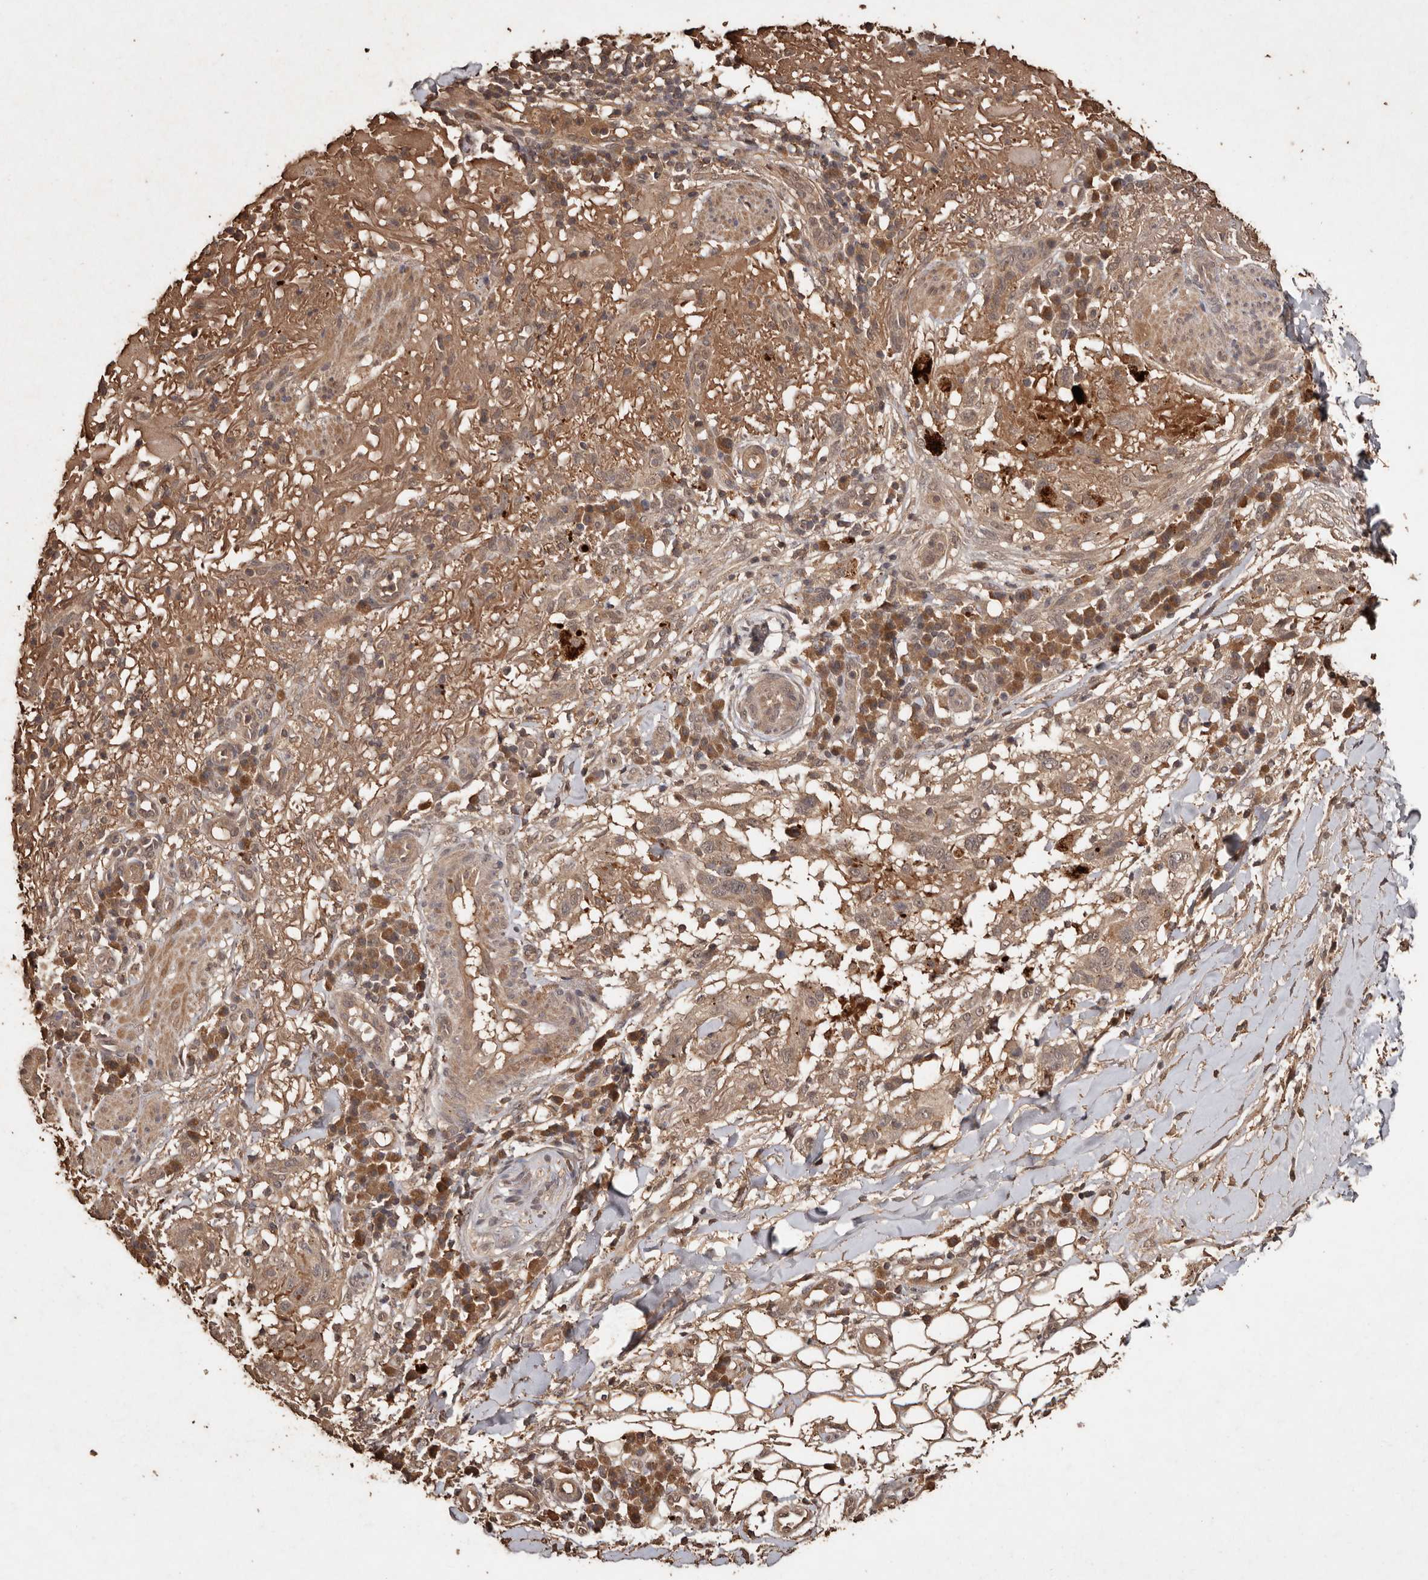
{"staining": {"intensity": "weak", "quantity": ">75%", "location": "cytoplasmic/membranous"}, "tissue": "skin cancer", "cell_type": "Tumor cells", "image_type": "cancer", "snomed": [{"axis": "morphology", "description": "Normal tissue, NOS"}, {"axis": "morphology", "description": "Squamous cell carcinoma, NOS"}, {"axis": "topography", "description": "Skin"}], "caption": "DAB immunohistochemical staining of human skin cancer exhibits weak cytoplasmic/membranous protein staining in about >75% of tumor cells.", "gene": "PKDCC", "patient": {"sex": "female", "age": 96}}